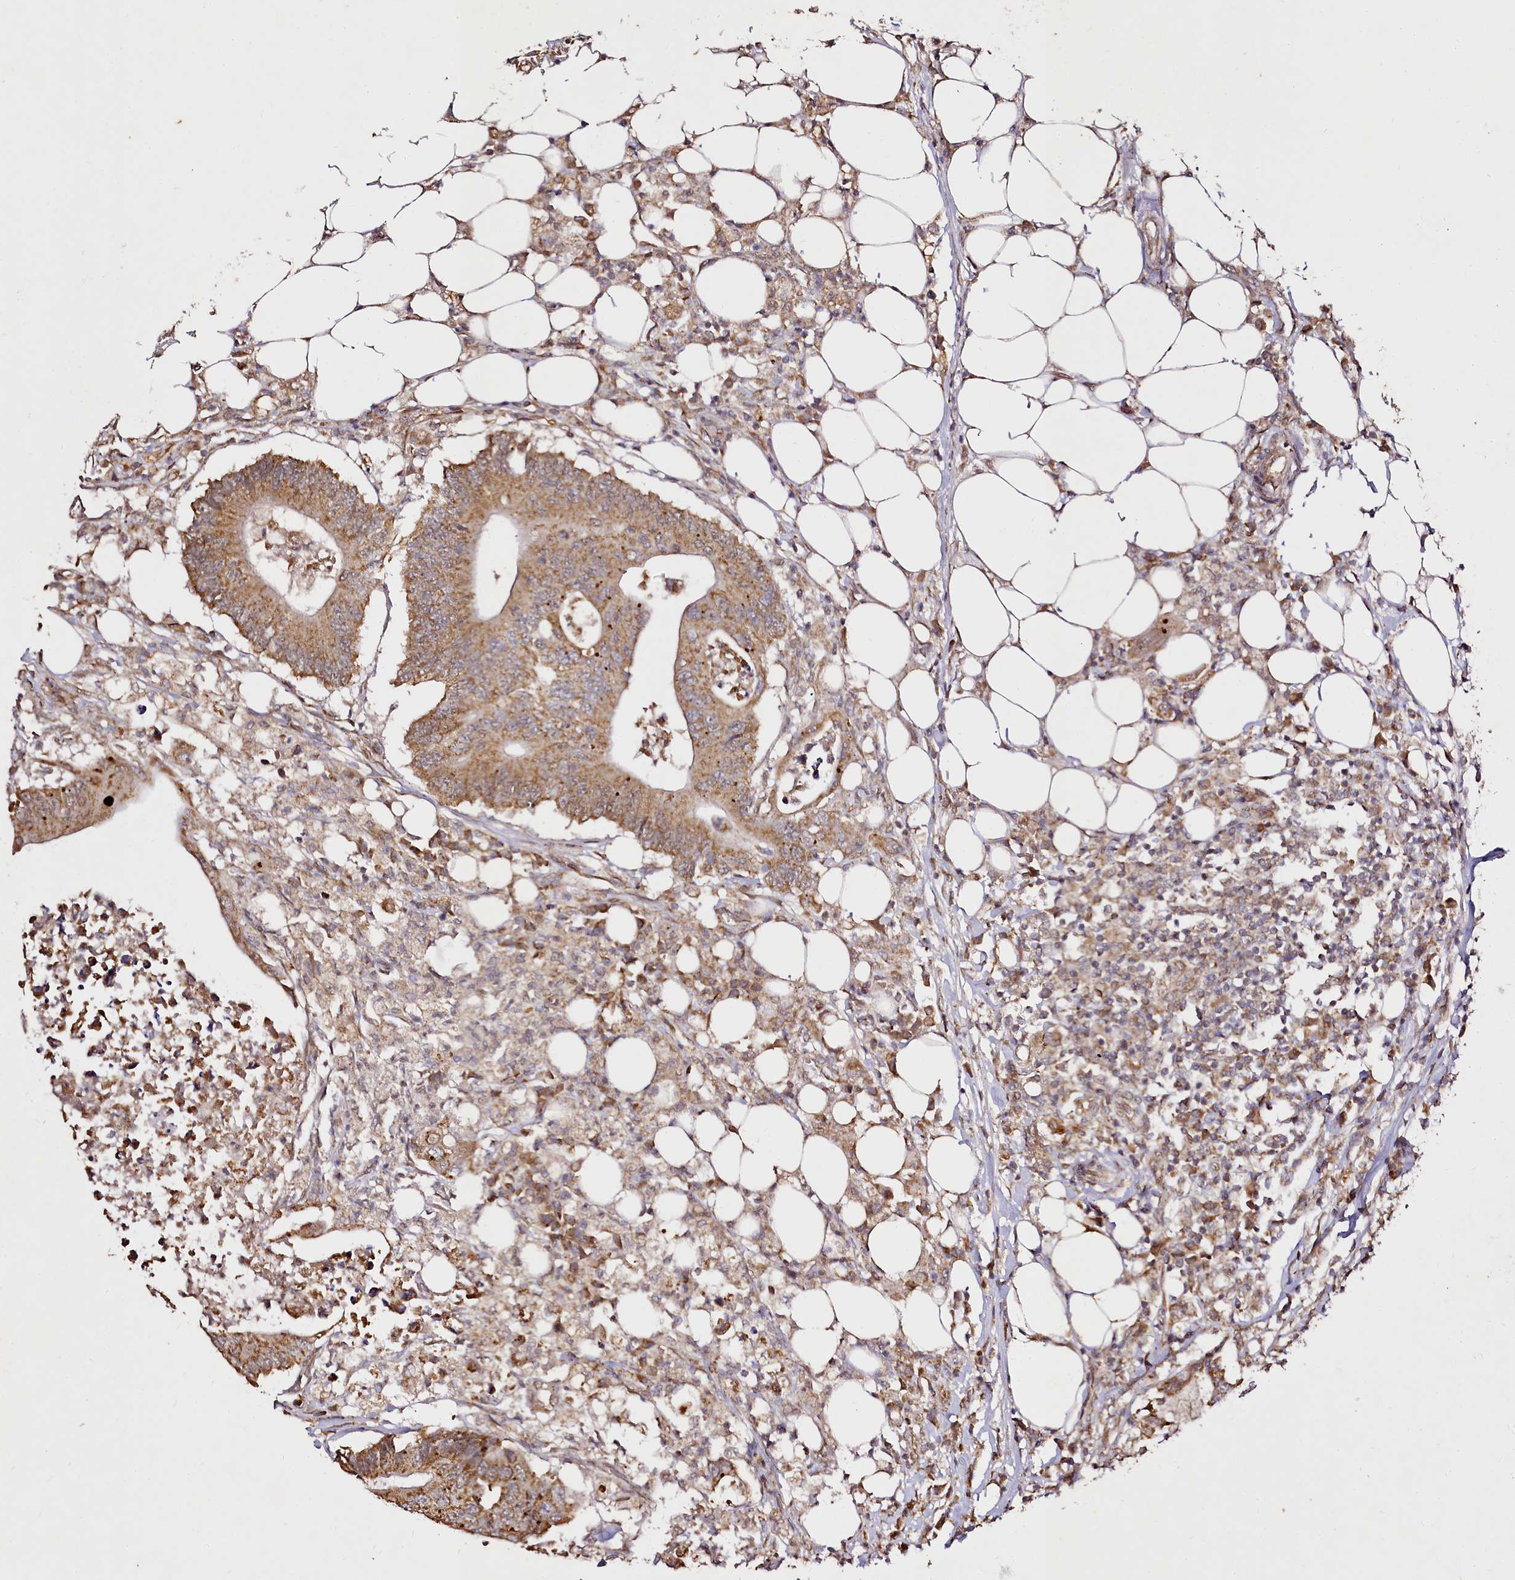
{"staining": {"intensity": "moderate", "quantity": ">75%", "location": "cytoplasmic/membranous"}, "tissue": "colorectal cancer", "cell_type": "Tumor cells", "image_type": "cancer", "snomed": [{"axis": "morphology", "description": "Adenocarcinoma, NOS"}, {"axis": "topography", "description": "Colon"}], "caption": "DAB (3,3'-diaminobenzidine) immunohistochemical staining of human colorectal adenocarcinoma demonstrates moderate cytoplasmic/membranous protein staining in about >75% of tumor cells. The protein of interest is shown in brown color, while the nuclei are stained blue.", "gene": "EDIL3", "patient": {"sex": "male", "age": 71}}